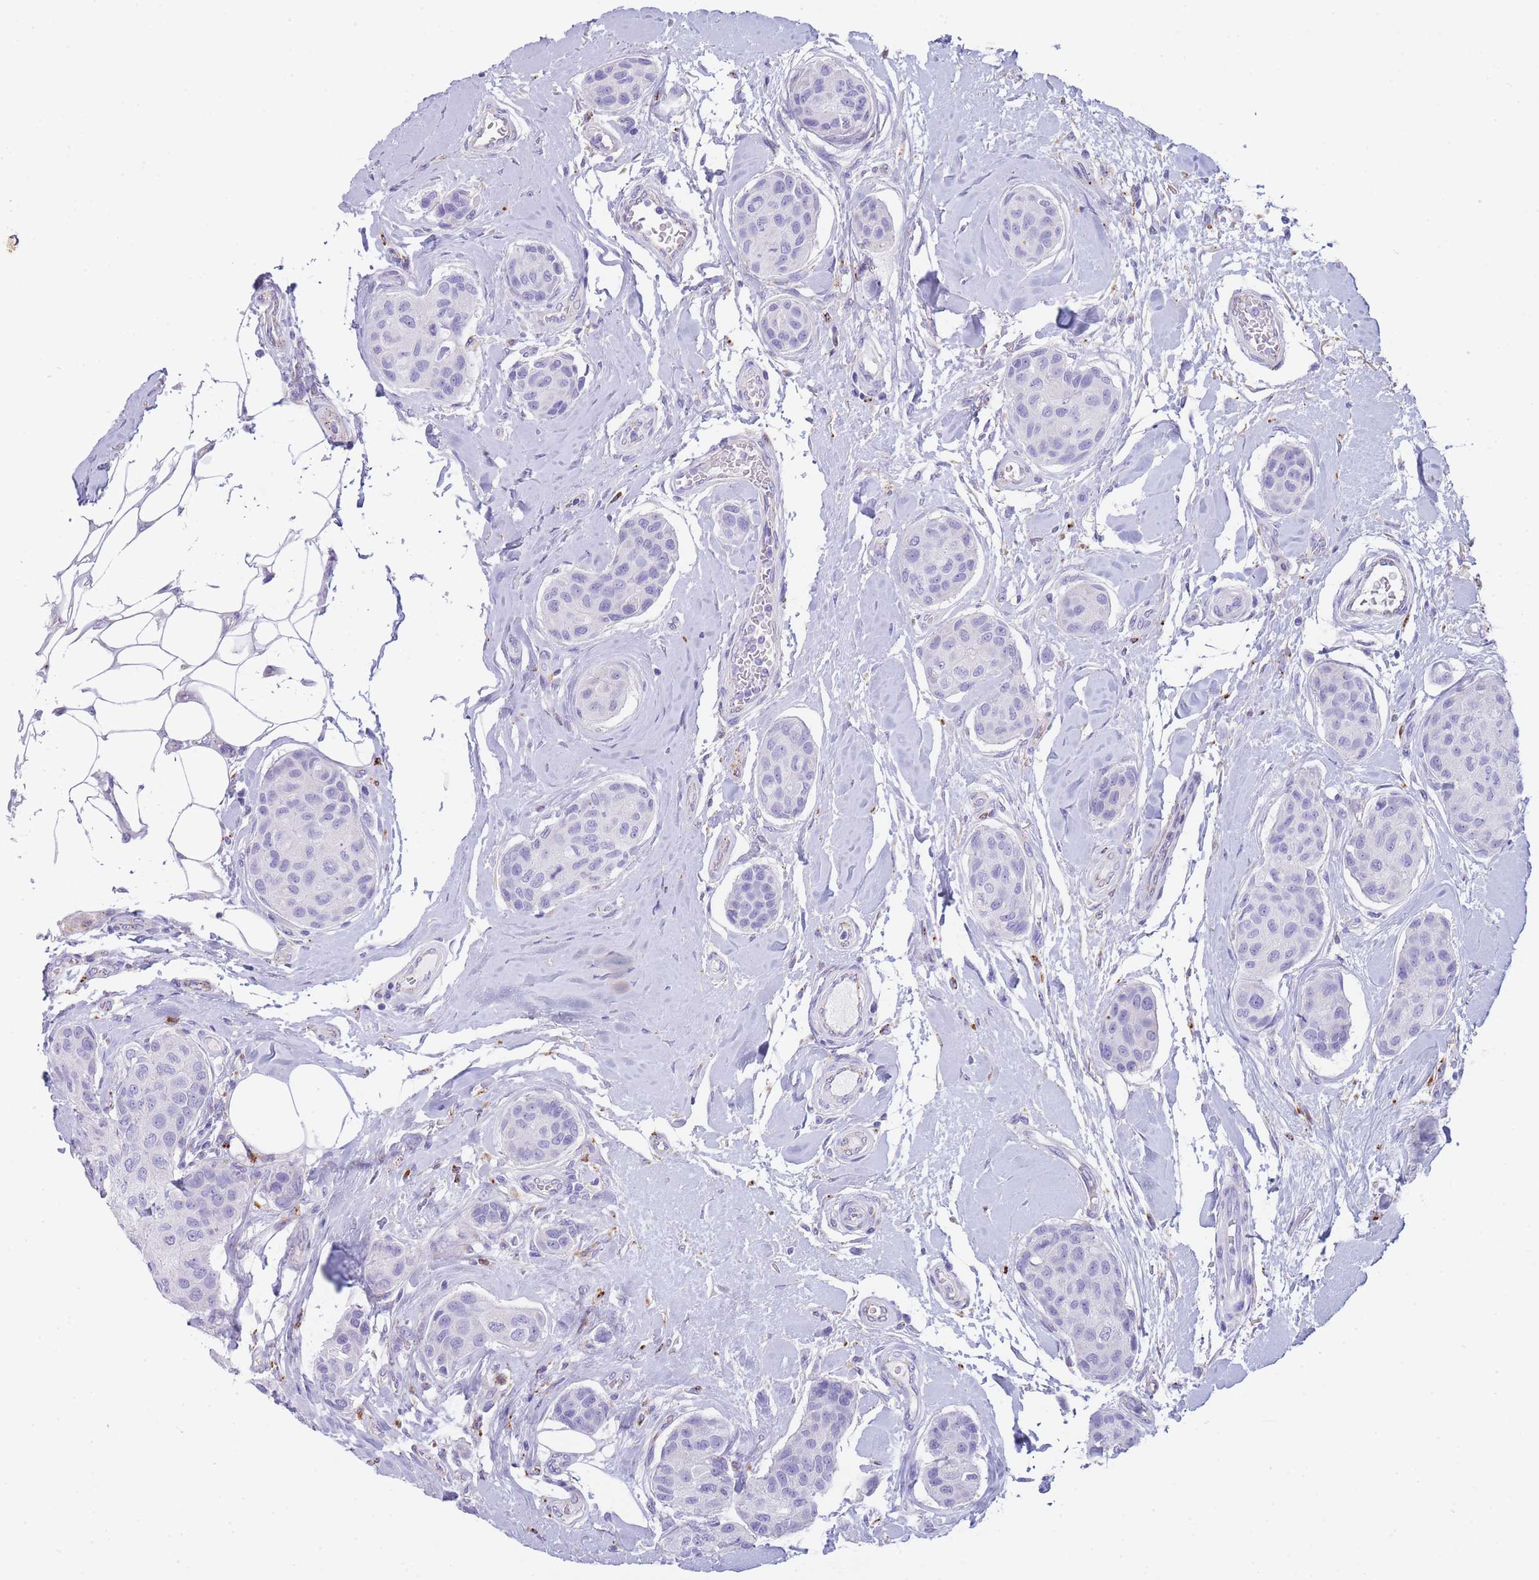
{"staining": {"intensity": "negative", "quantity": "none", "location": "none"}, "tissue": "breast cancer", "cell_type": "Tumor cells", "image_type": "cancer", "snomed": [{"axis": "morphology", "description": "Duct carcinoma"}, {"axis": "topography", "description": "Breast"}, {"axis": "topography", "description": "Lymph node"}], "caption": "Immunohistochemistry micrograph of human breast cancer stained for a protein (brown), which displays no staining in tumor cells.", "gene": "GAA", "patient": {"sex": "female", "age": 80}}